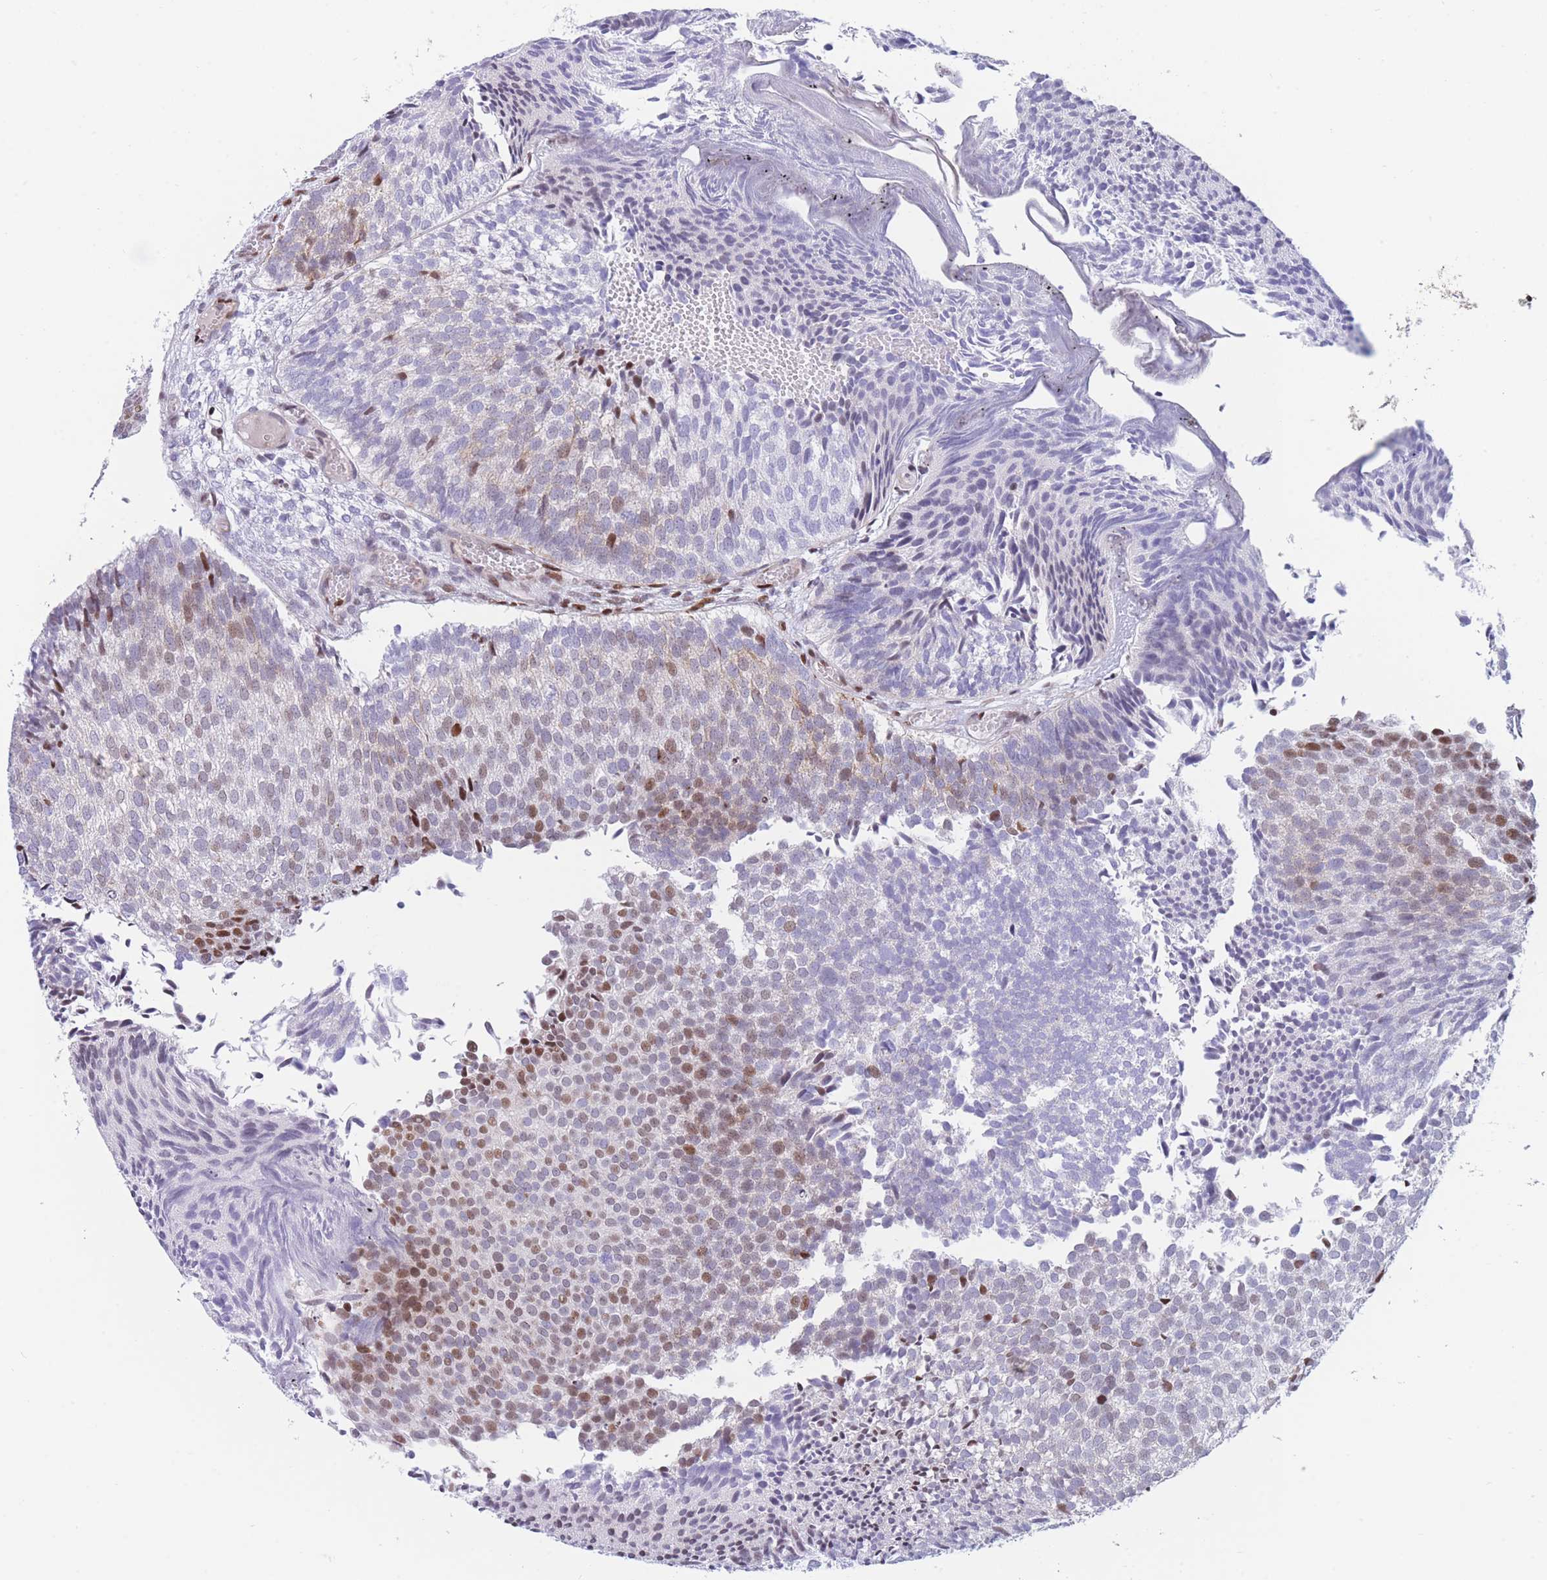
{"staining": {"intensity": "moderate", "quantity": "<25%", "location": "nuclear"}, "tissue": "urothelial cancer", "cell_type": "Tumor cells", "image_type": "cancer", "snomed": [{"axis": "morphology", "description": "Urothelial carcinoma, Low grade"}, {"axis": "topography", "description": "Urinary bladder"}], "caption": "Tumor cells reveal moderate nuclear staining in about <25% of cells in urothelial cancer.", "gene": "DNAJC3", "patient": {"sex": "male", "age": 84}}